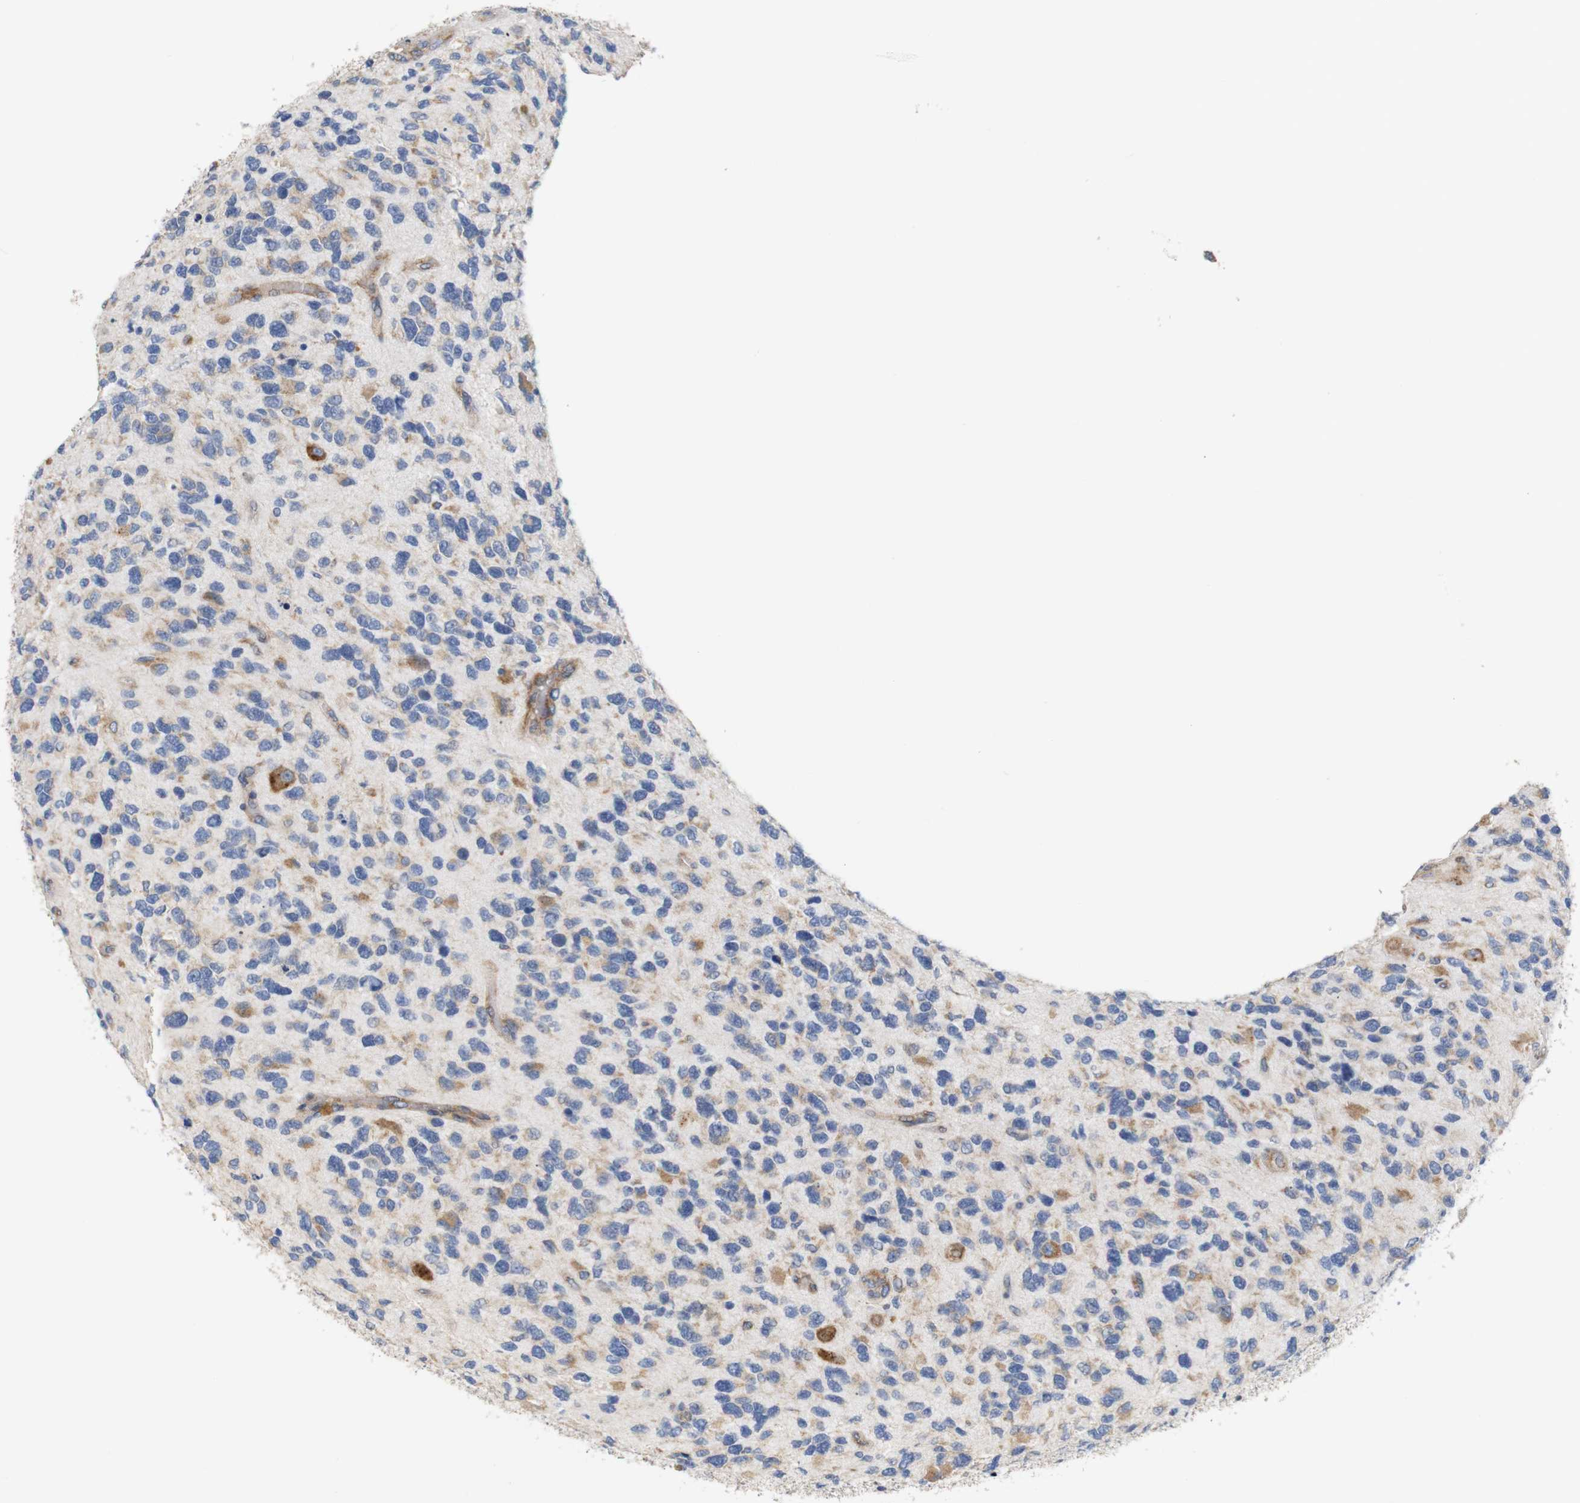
{"staining": {"intensity": "moderate", "quantity": "<25%", "location": "cytoplasmic/membranous"}, "tissue": "glioma", "cell_type": "Tumor cells", "image_type": "cancer", "snomed": [{"axis": "morphology", "description": "Glioma, malignant, High grade"}, {"axis": "topography", "description": "Brain"}], "caption": "Immunohistochemistry (IHC) histopathology image of neoplastic tissue: high-grade glioma (malignant) stained using IHC reveals low levels of moderate protein expression localized specifically in the cytoplasmic/membranous of tumor cells, appearing as a cytoplasmic/membranous brown color.", "gene": "TRIM5", "patient": {"sex": "female", "age": 58}}